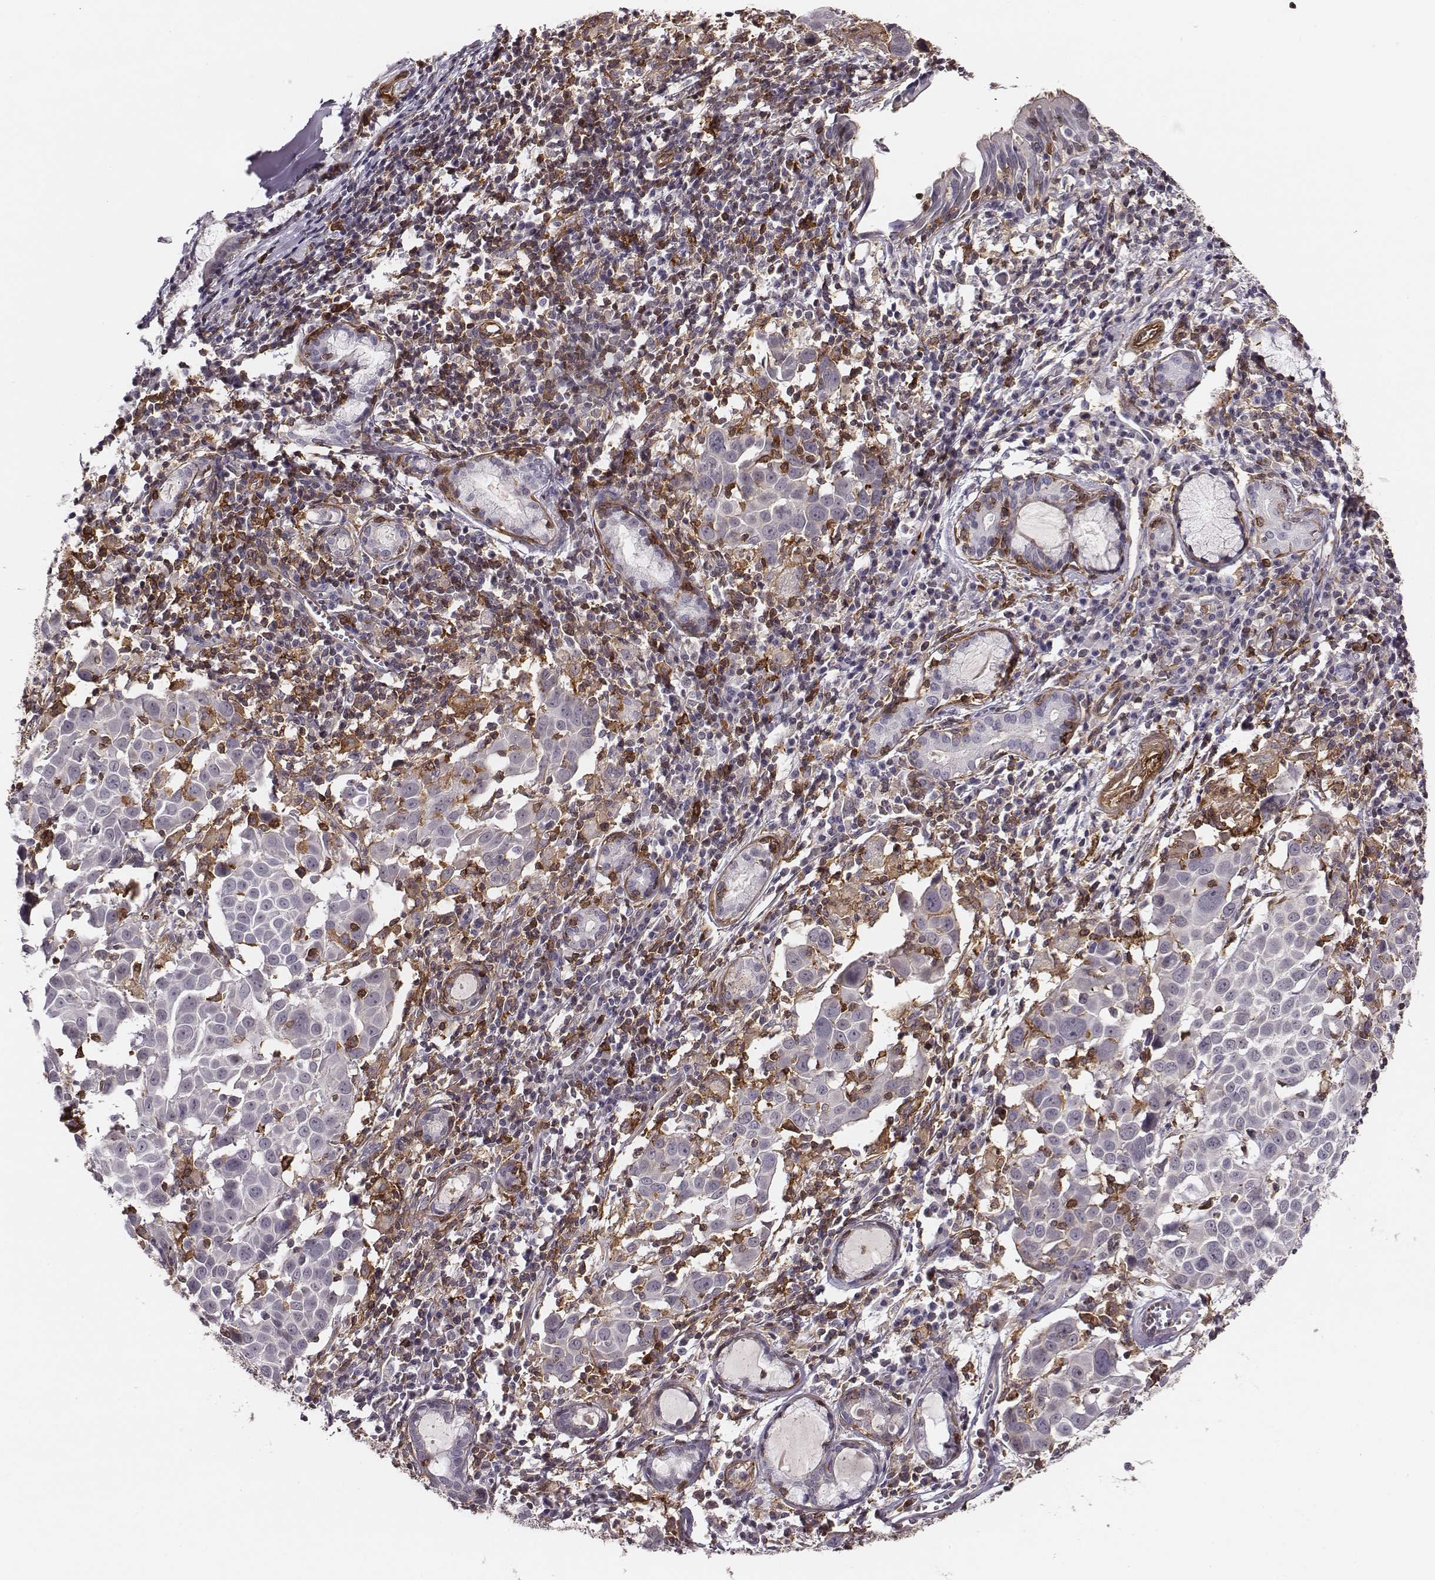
{"staining": {"intensity": "negative", "quantity": "none", "location": "none"}, "tissue": "lung cancer", "cell_type": "Tumor cells", "image_type": "cancer", "snomed": [{"axis": "morphology", "description": "Squamous cell carcinoma, NOS"}, {"axis": "topography", "description": "Lung"}], "caption": "Image shows no protein positivity in tumor cells of lung cancer tissue.", "gene": "ZYX", "patient": {"sex": "male", "age": 57}}